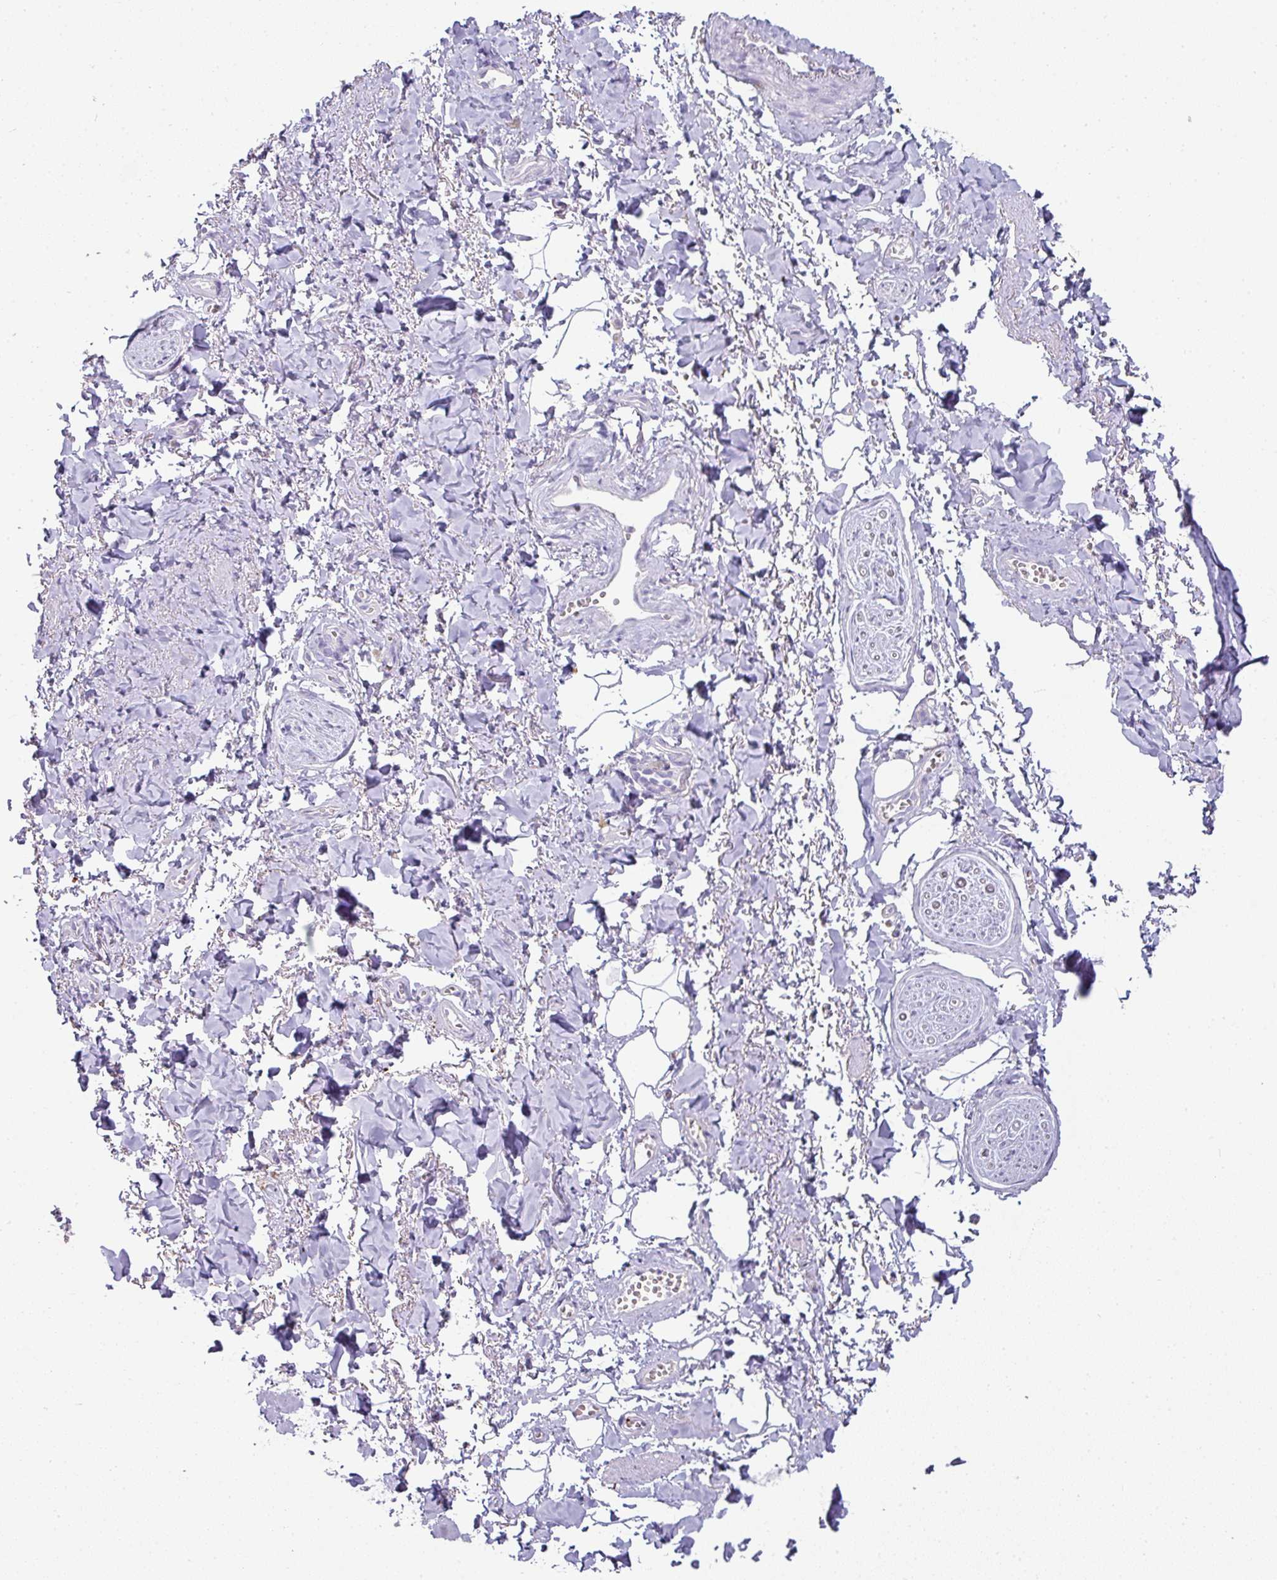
{"staining": {"intensity": "negative", "quantity": "none", "location": "none"}, "tissue": "adipose tissue", "cell_type": "Adipocytes", "image_type": "normal", "snomed": [{"axis": "morphology", "description": "Normal tissue, NOS"}, {"axis": "topography", "description": "Vulva"}, {"axis": "topography", "description": "Vagina"}, {"axis": "topography", "description": "Peripheral nerve tissue"}], "caption": "A high-resolution image shows IHC staining of normal adipose tissue, which displays no significant positivity in adipocytes. The staining was performed using DAB to visualize the protein expression in brown, while the nuclei were stained in blue with hematoxylin (Magnification: 20x).", "gene": "OR52N1", "patient": {"sex": "female", "age": 66}}